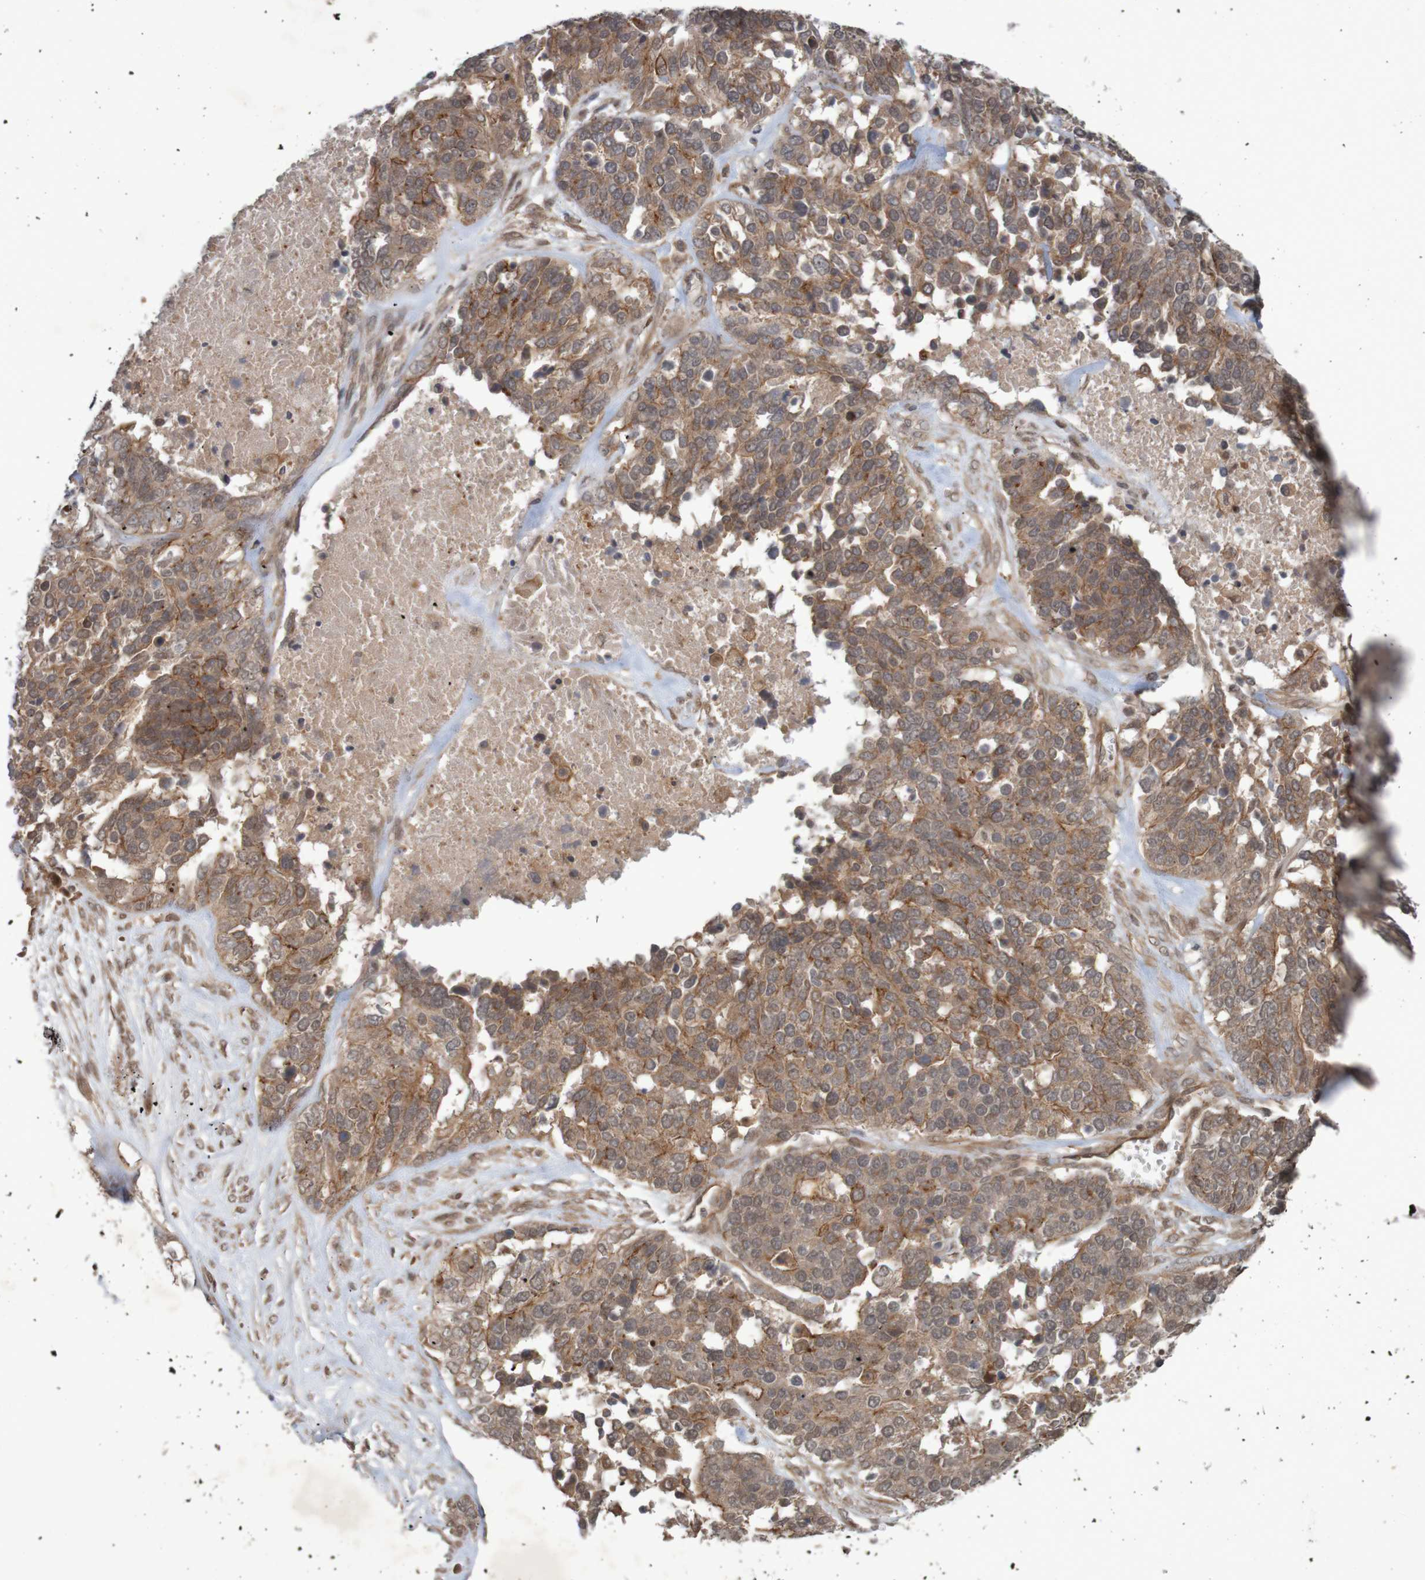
{"staining": {"intensity": "moderate", "quantity": ">75%", "location": "cytoplasmic/membranous"}, "tissue": "ovarian cancer", "cell_type": "Tumor cells", "image_type": "cancer", "snomed": [{"axis": "morphology", "description": "Cystadenocarcinoma, serous, NOS"}, {"axis": "topography", "description": "Ovary"}], "caption": "This histopathology image displays immunohistochemistry staining of human ovarian serous cystadenocarcinoma, with medium moderate cytoplasmic/membranous expression in about >75% of tumor cells.", "gene": "ARHGEF11", "patient": {"sex": "female", "age": 44}}